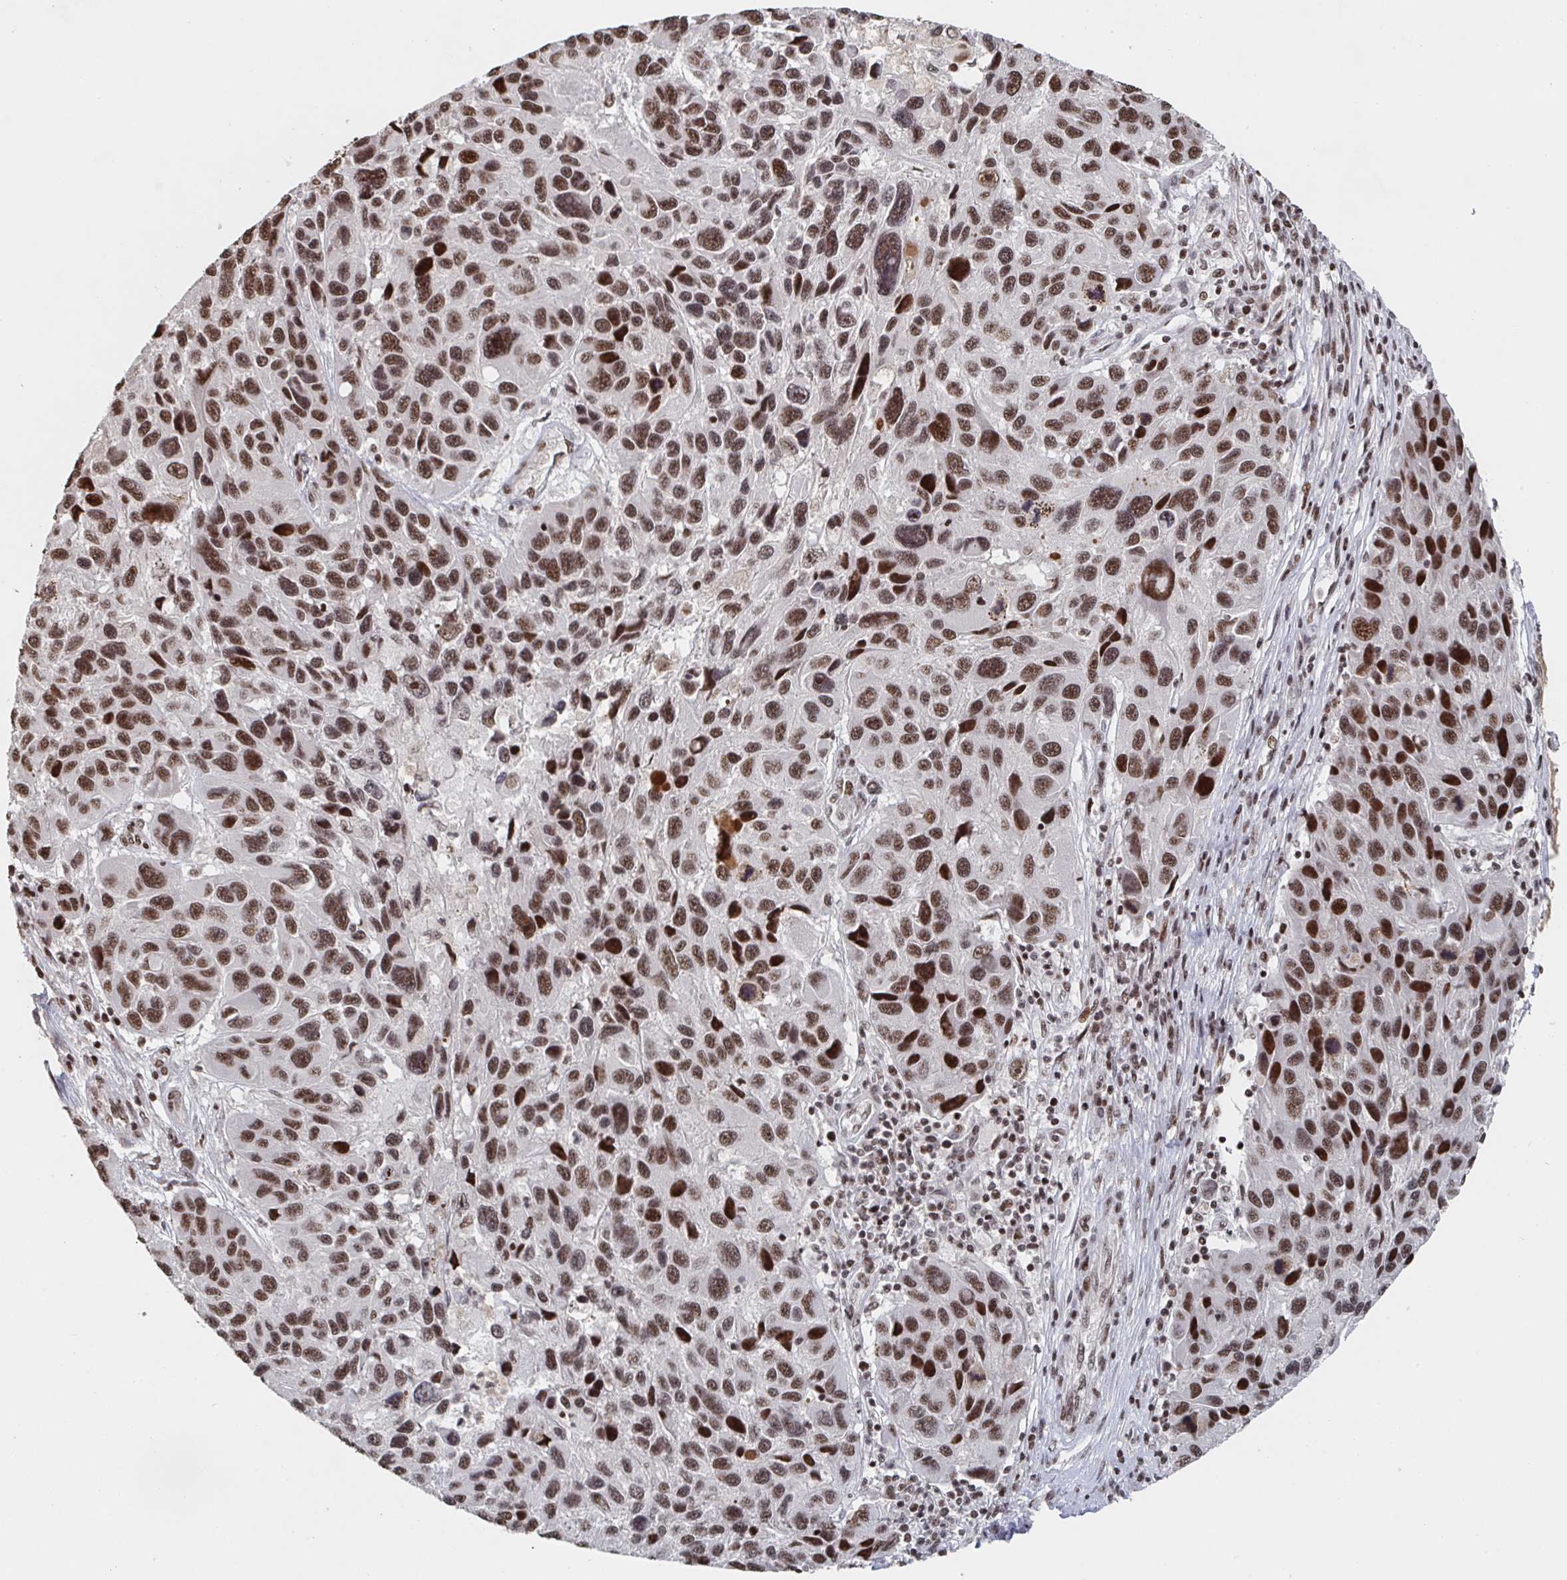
{"staining": {"intensity": "moderate", "quantity": ">75%", "location": "nuclear"}, "tissue": "melanoma", "cell_type": "Tumor cells", "image_type": "cancer", "snomed": [{"axis": "morphology", "description": "Malignant melanoma, NOS"}, {"axis": "topography", "description": "Skin"}], "caption": "This is an image of immunohistochemistry staining of melanoma, which shows moderate staining in the nuclear of tumor cells.", "gene": "ZDHHC12", "patient": {"sex": "male", "age": 53}}